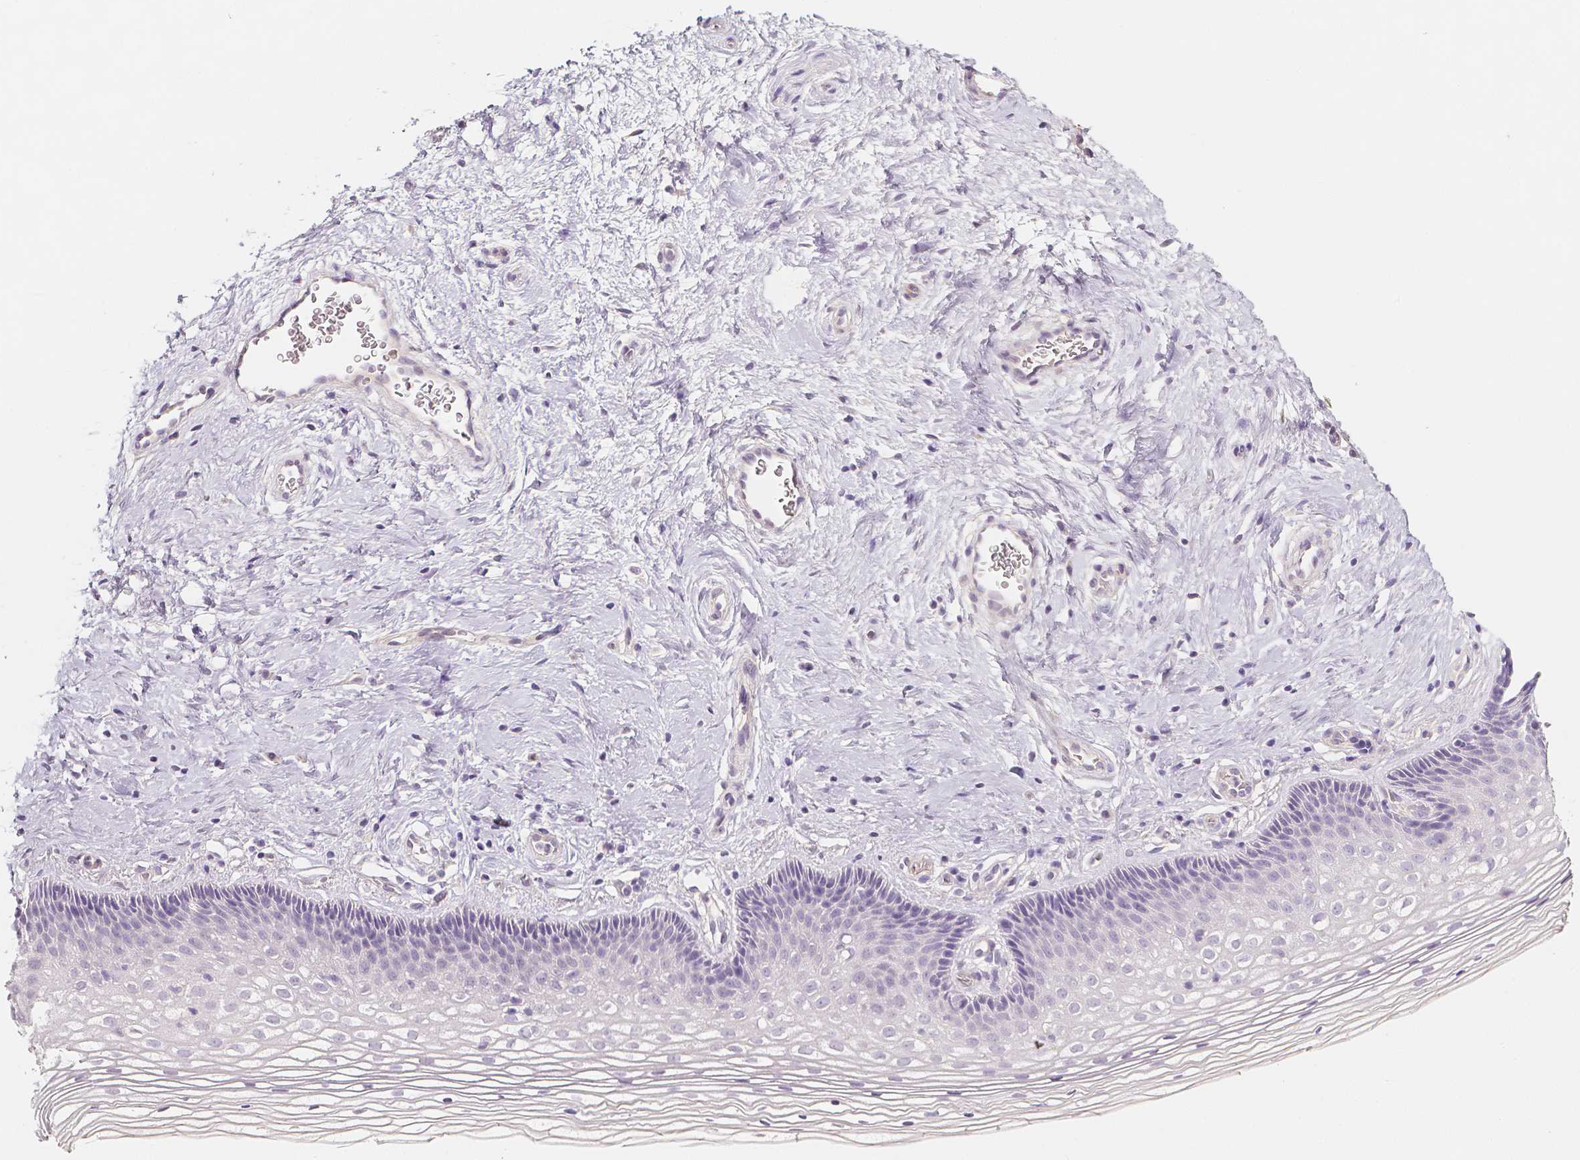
{"staining": {"intensity": "negative", "quantity": "none", "location": "none"}, "tissue": "cervix", "cell_type": "Squamous epithelial cells", "image_type": "normal", "snomed": [{"axis": "morphology", "description": "Normal tissue, NOS"}, {"axis": "topography", "description": "Cervix"}], "caption": "Immunohistochemistry of normal human cervix reveals no expression in squamous epithelial cells.", "gene": "THY1", "patient": {"sex": "female", "age": 34}}